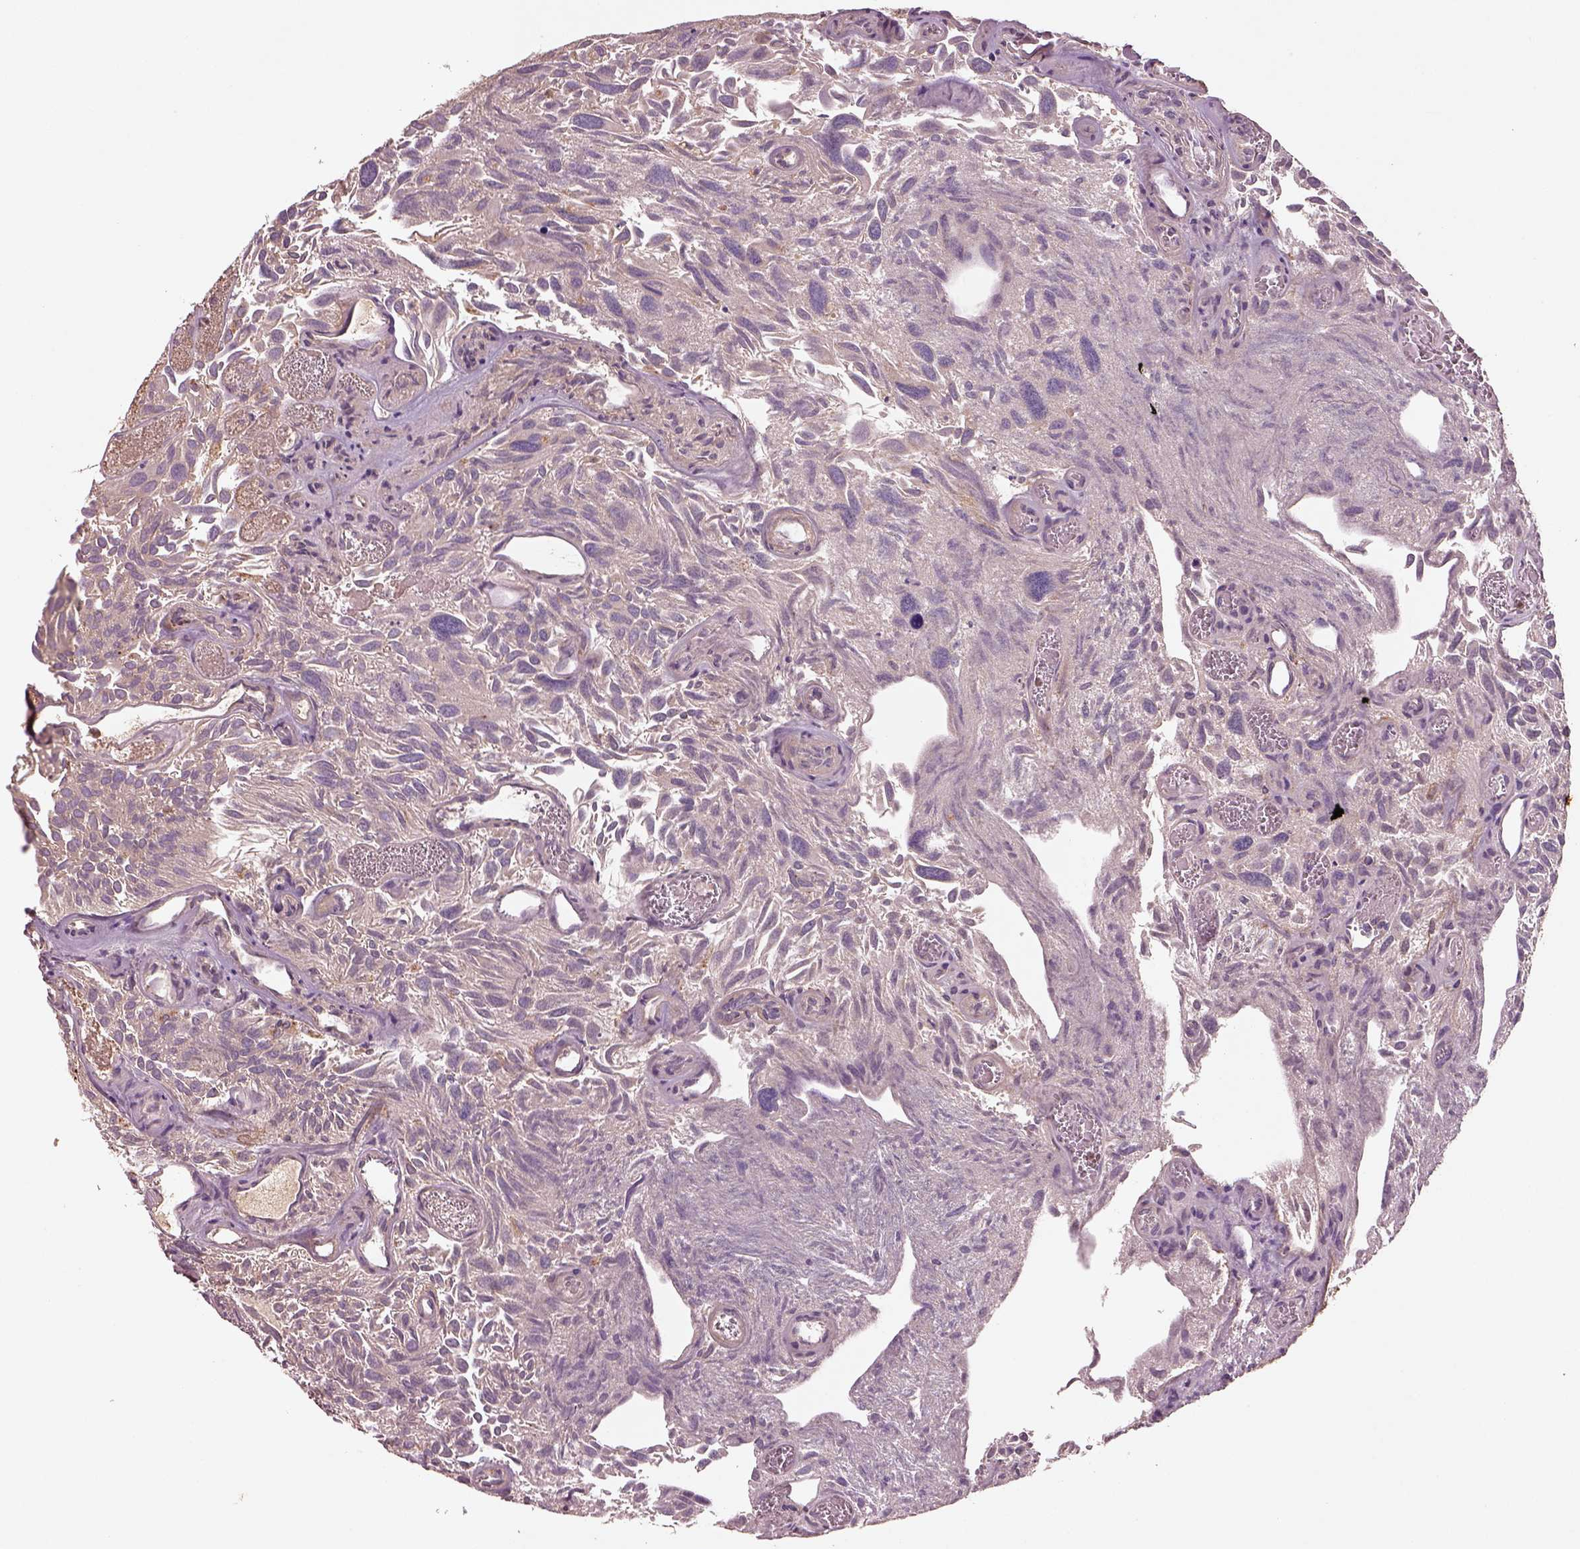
{"staining": {"intensity": "negative", "quantity": "none", "location": "none"}, "tissue": "urothelial cancer", "cell_type": "Tumor cells", "image_type": "cancer", "snomed": [{"axis": "morphology", "description": "Urothelial carcinoma, Low grade"}, {"axis": "topography", "description": "Urinary bladder"}], "caption": "Low-grade urothelial carcinoma was stained to show a protein in brown. There is no significant positivity in tumor cells.", "gene": "TRADD", "patient": {"sex": "female", "age": 69}}